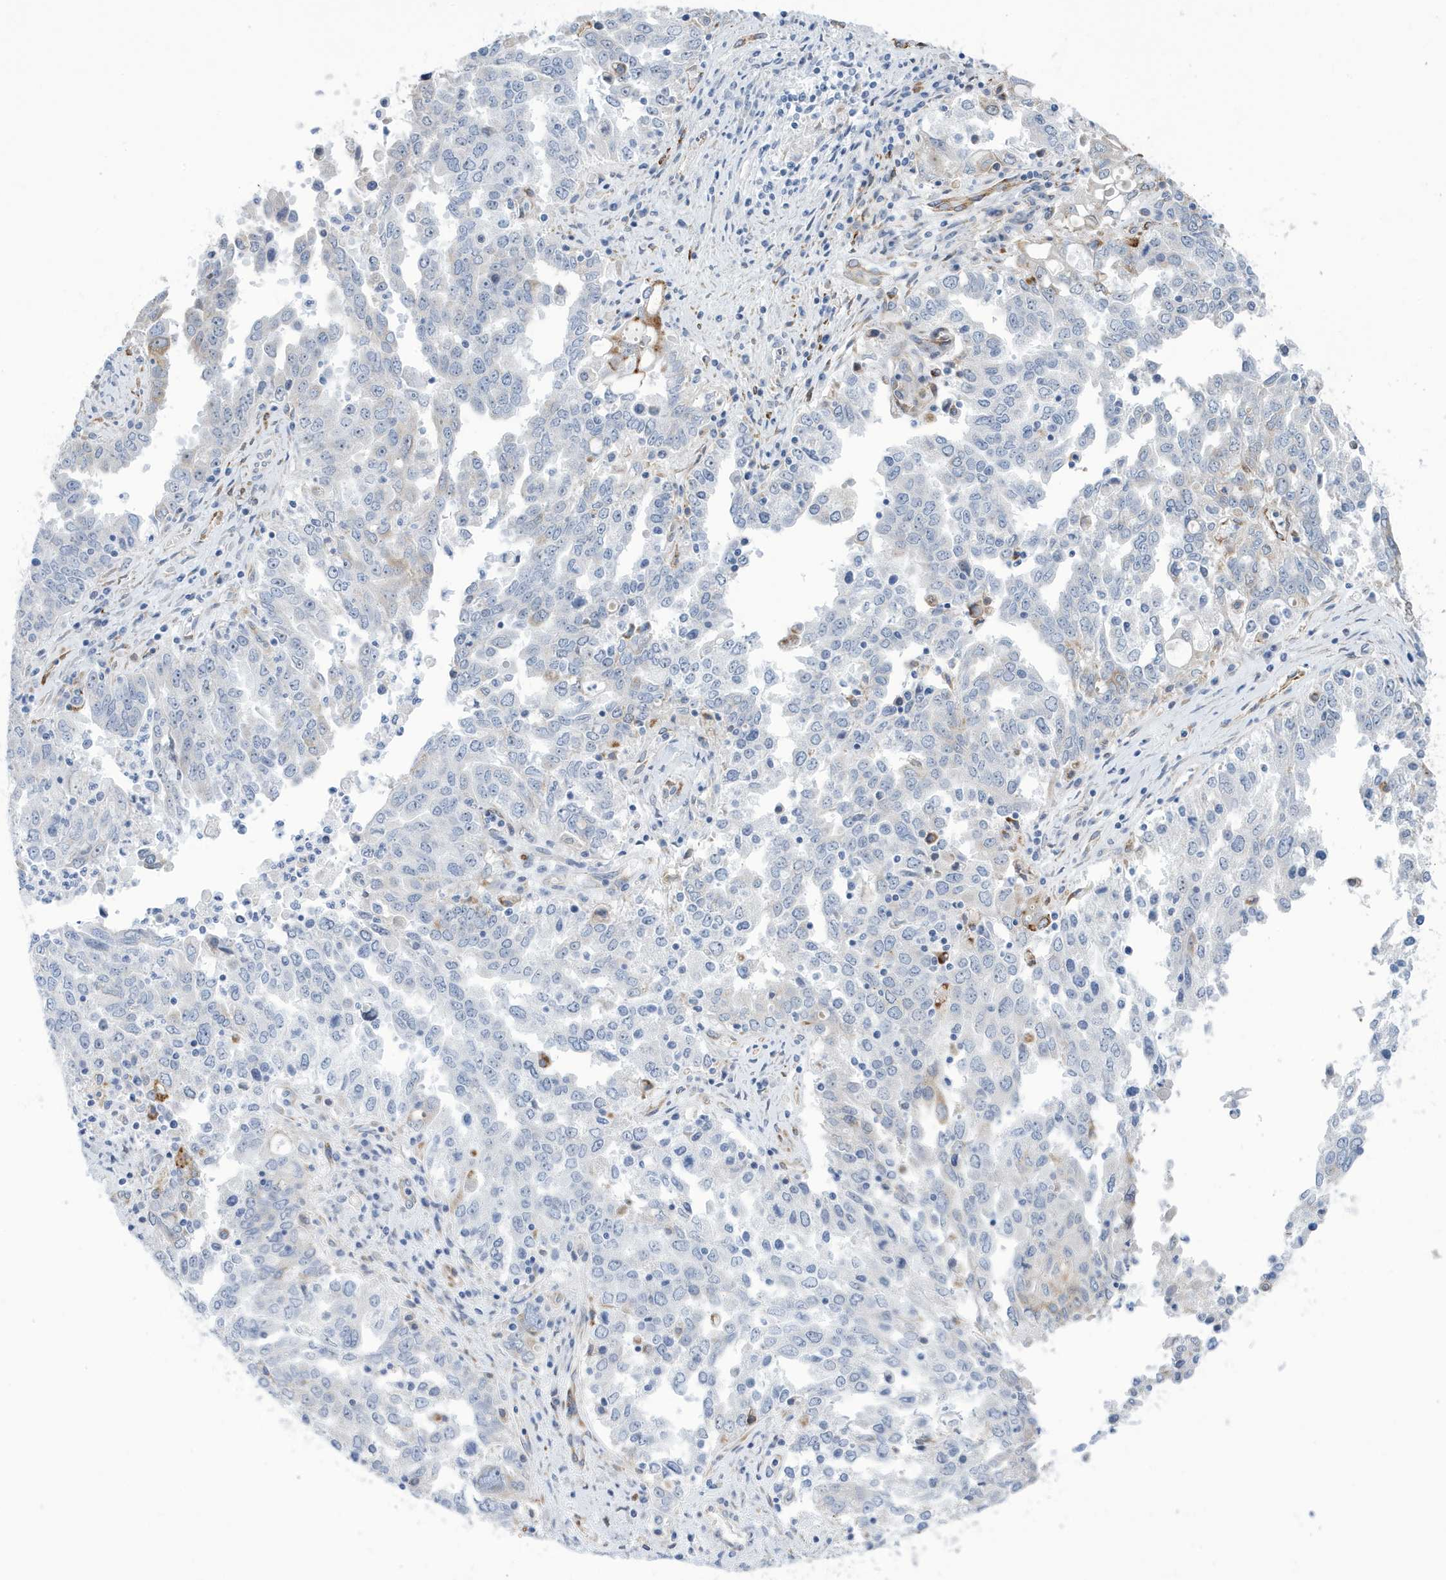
{"staining": {"intensity": "weak", "quantity": "<25%", "location": "cytoplasmic/membranous"}, "tissue": "ovarian cancer", "cell_type": "Tumor cells", "image_type": "cancer", "snomed": [{"axis": "morphology", "description": "Carcinoma, endometroid"}, {"axis": "topography", "description": "Ovary"}], "caption": "The micrograph reveals no staining of tumor cells in ovarian cancer.", "gene": "SEMA3F", "patient": {"sex": "female", "age": 62}}